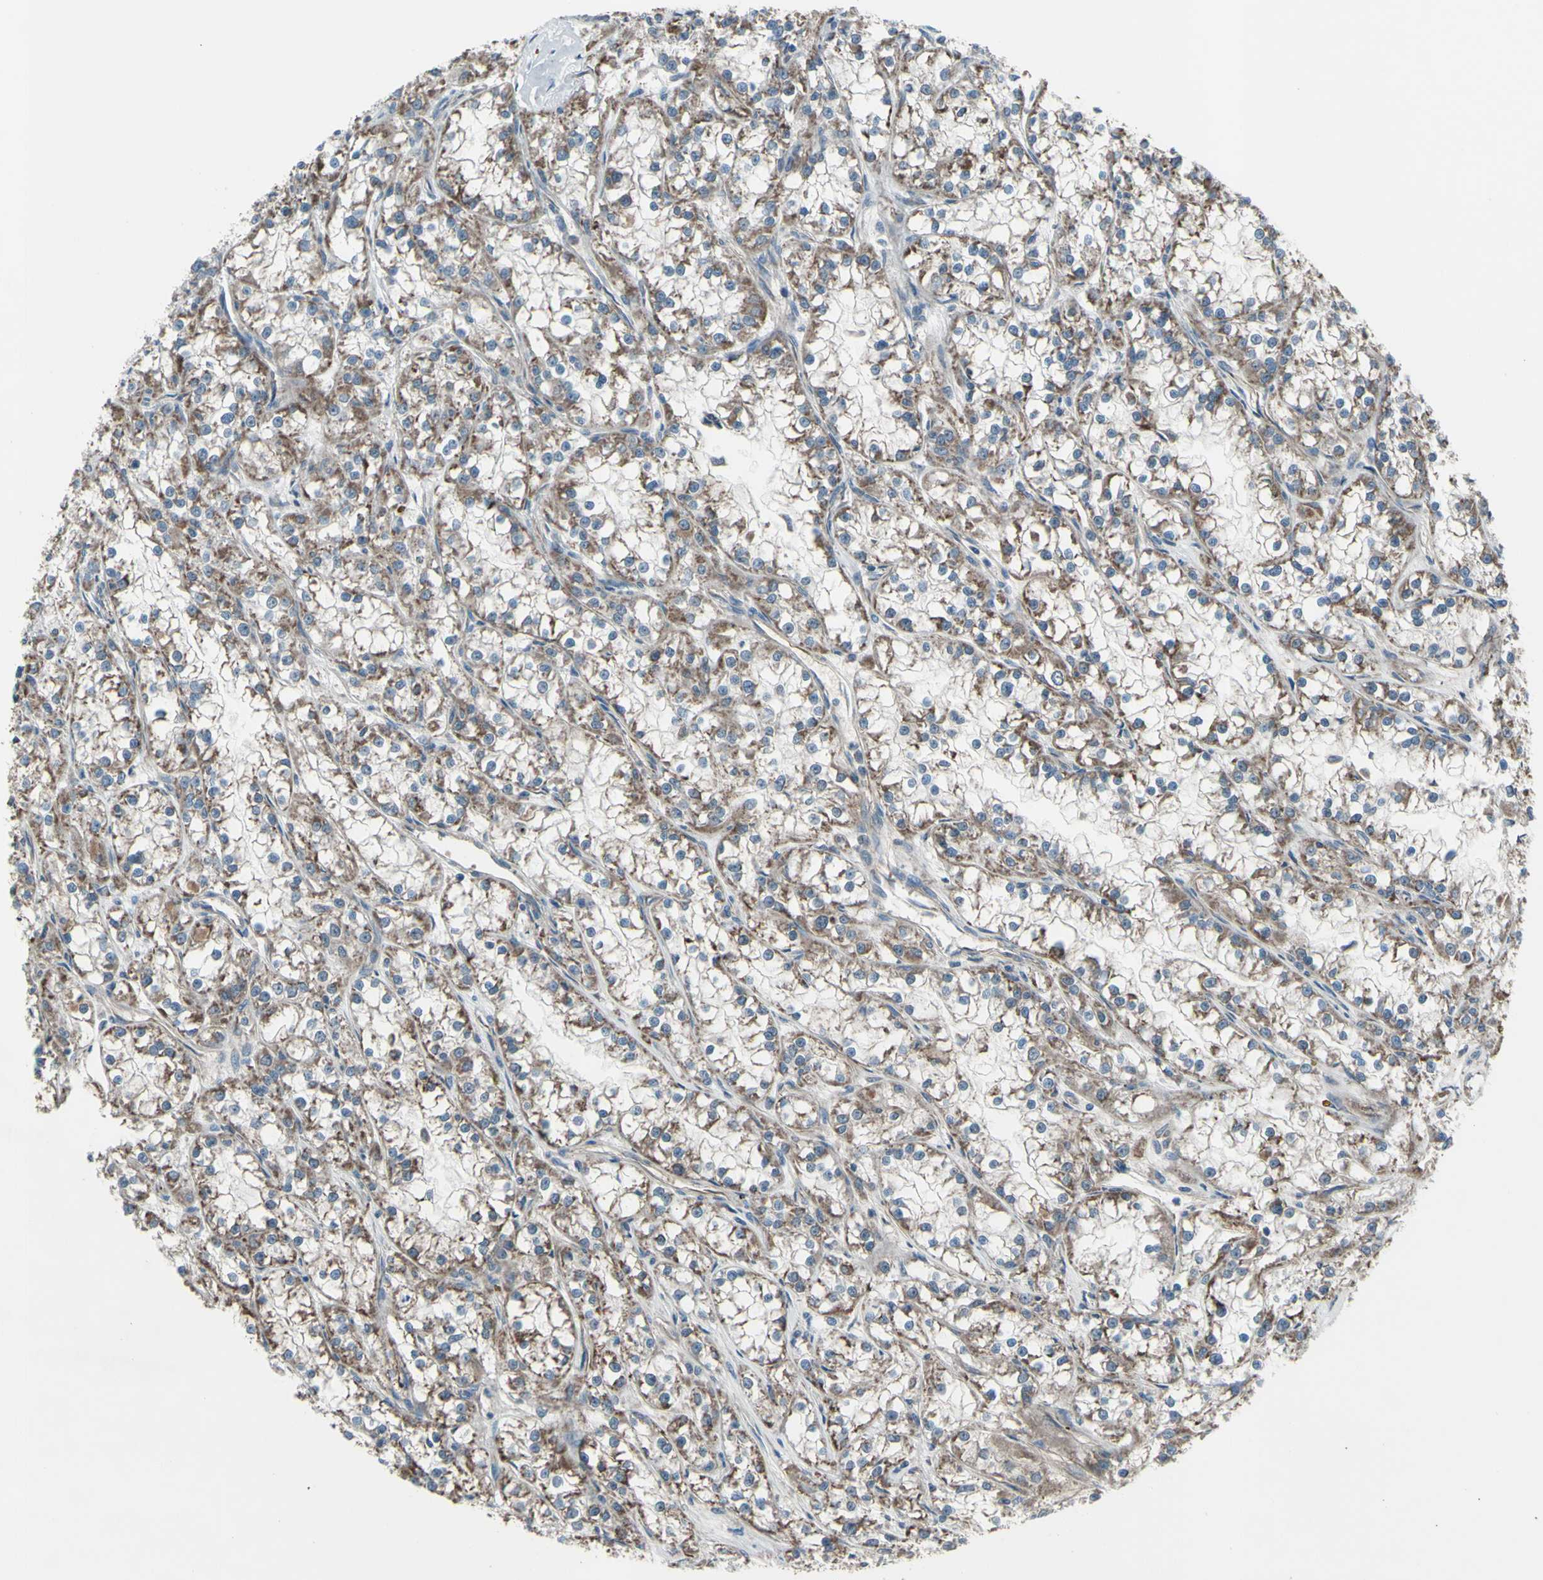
{"staining": {"intensity": "moderate", "quantity": ">75%", "location": "cytoplasmic/membranous"}, "tissue": "renal cancer", "cell_type": "Tumor cells", "image_type": "cancer", "snomed": [{"axis": "morphology", "description": "Adenocarcinoma, NOS"}, {"axis": "topography", "description": "Kidney"}], "caption": "Tumor cells show moderate cytoplasmic/membranous expression in about >75% of cells in adenocarcinoma (renal).", "gene": "EMC7", "patient": {"sex": "female", "age": 52}}